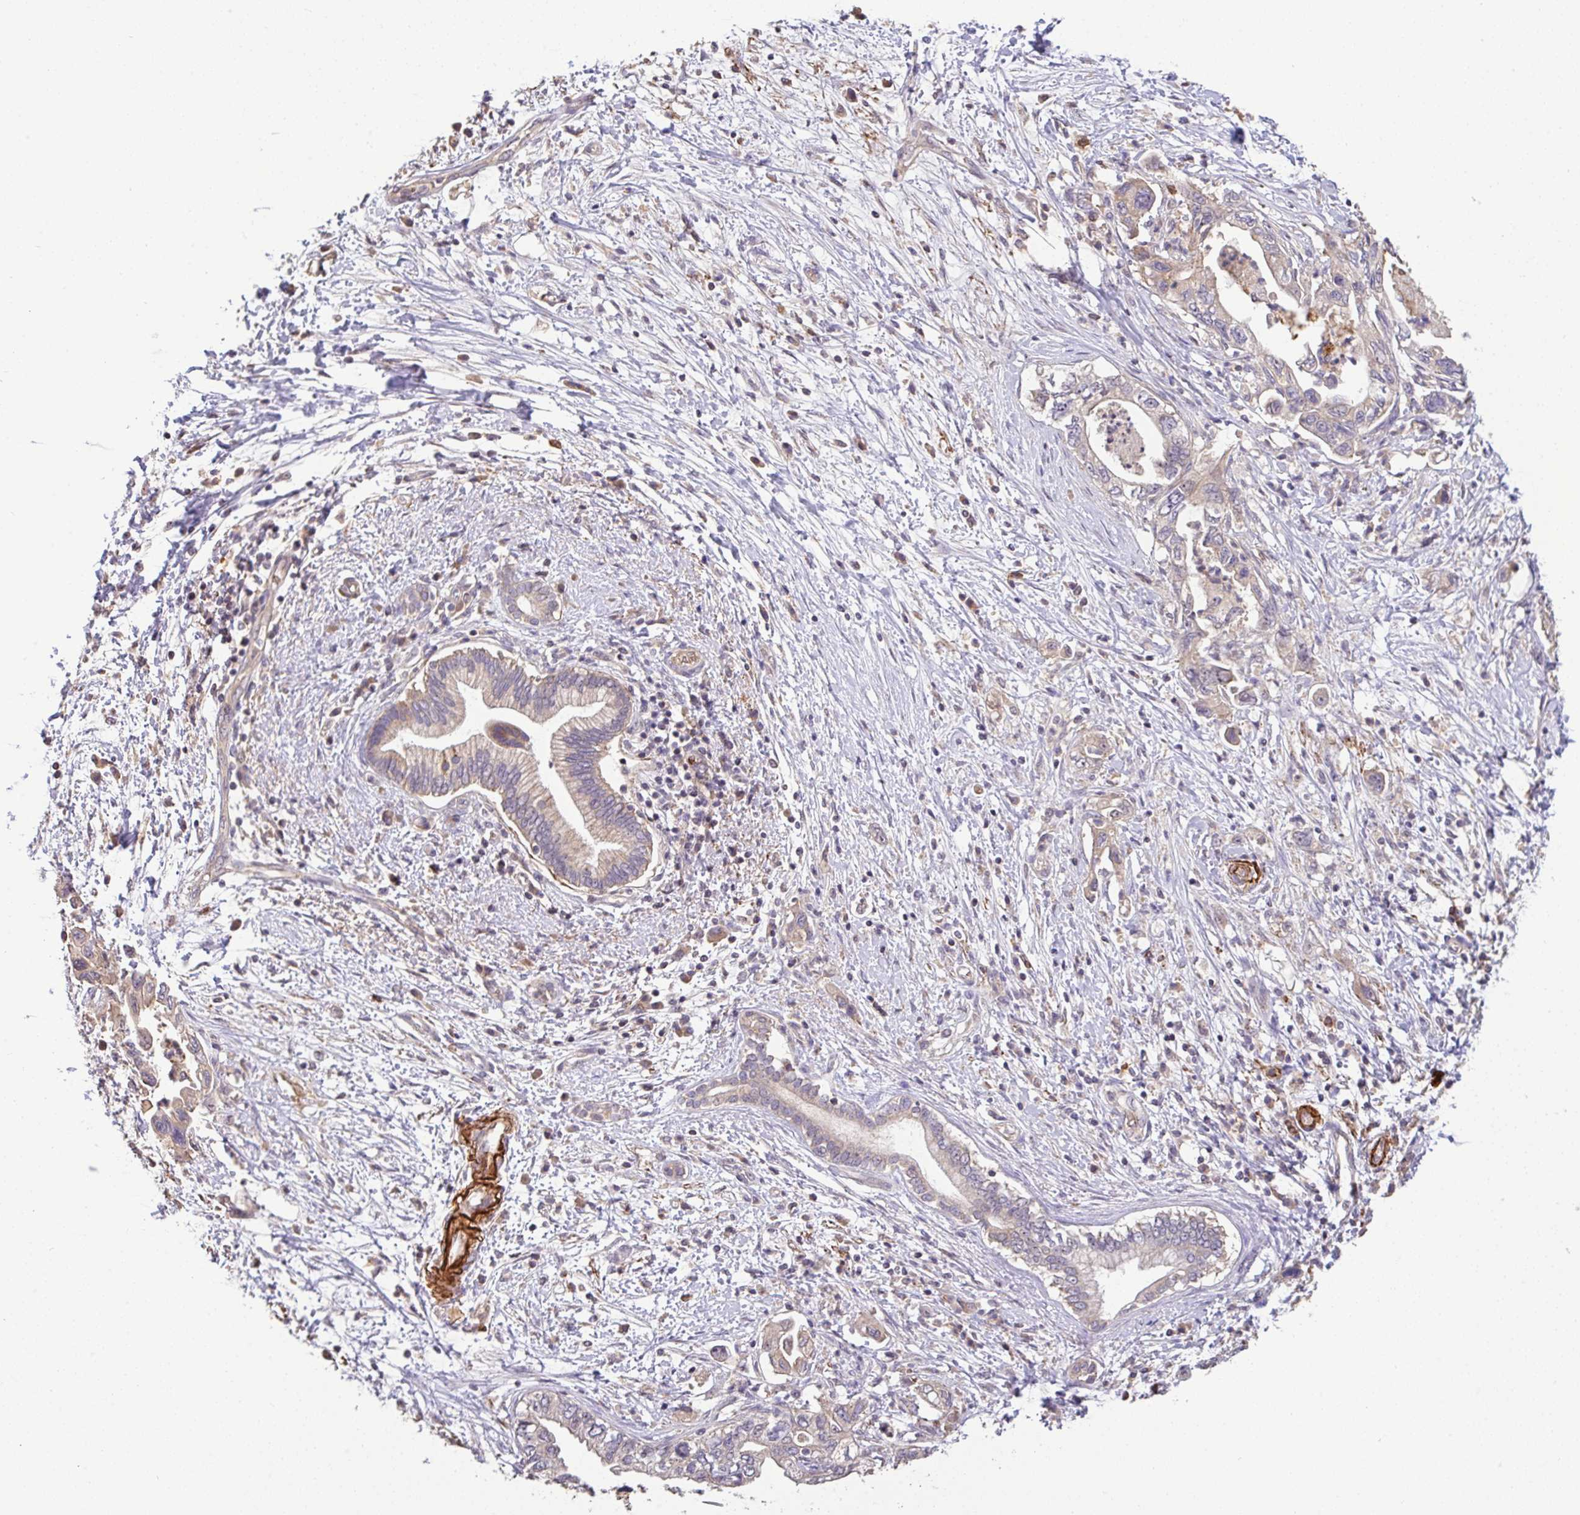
{"staining": {"intensity": "negative", "quantity": "none", "location": "none"}, "tissue": "pancreatic cancer", "cell_type": "Tumor cells", "image_type": "cancer", "snomed": [{"axis": "morphology", "description": "Adenocarcinoma, NOS"}, {"axis": "topography", "description": "Pancreas"}], "caption": "The histopathology image exhibits no significant staining in tumor cells of pancreatic cancer.", "gene": "C1QTNF9B", "patient": {"sex": "female", "age": 73}}